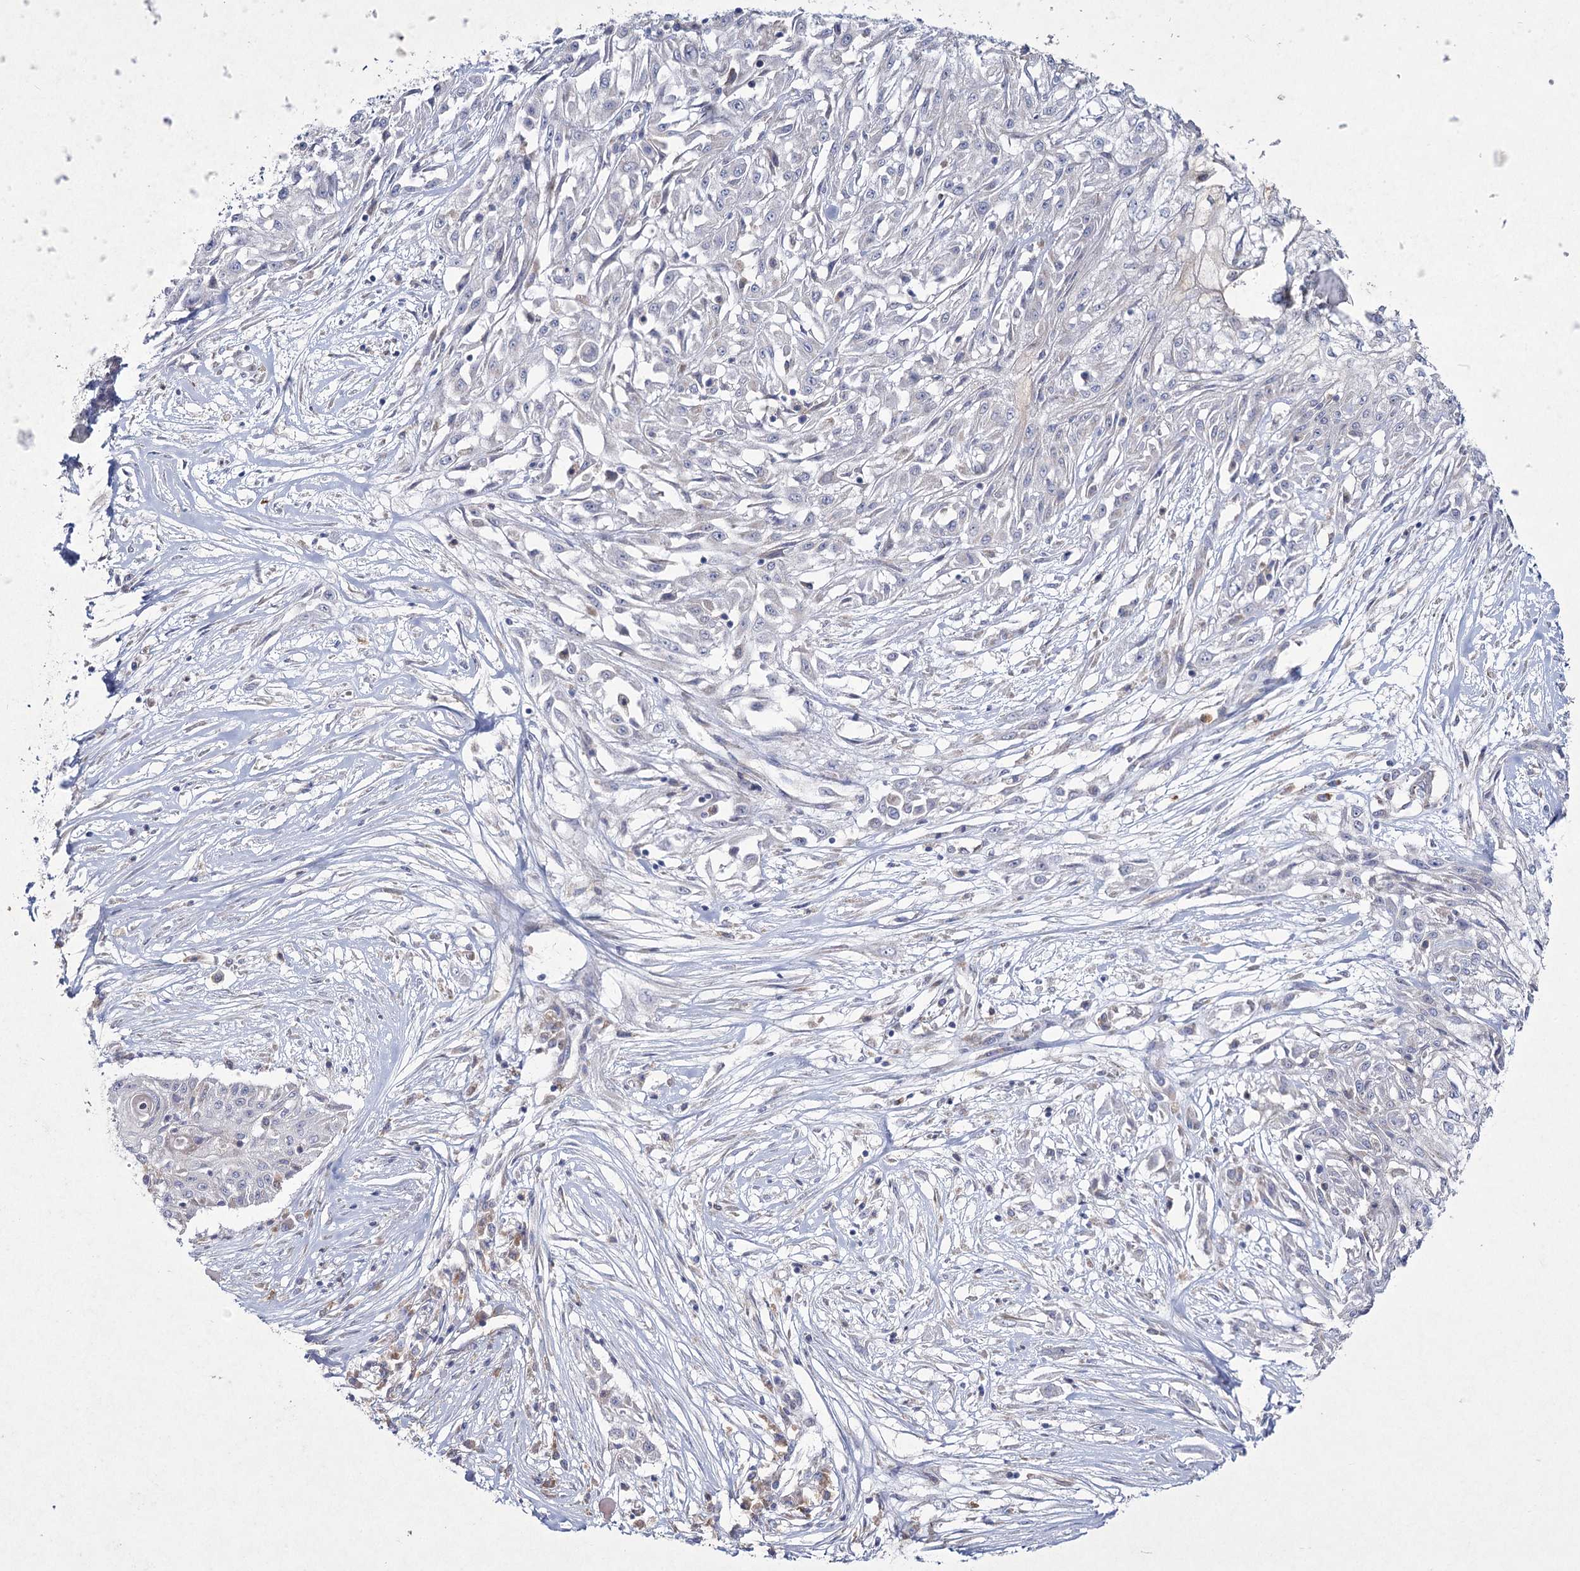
{"staining": {"intensity": "negative", "quantity": "none", "location": "none"}, "tissue": "skin cancer", "cell_type": "Tumor cells", "image_type": "cancer", "snomed": [{"axis": "morphology", "description": "Squamous cell carcinoma, NOS"}, {"axis": "morphology", "description": "Squamous cell carcinoma, metastatic, NOS"}, {"axis": "topography", "description": "Skin"}, {"axis": "topography", "description": "Lymph node"}], "caption": "Immunohistochemistry of human skin cancer (squamous cell carcinoma) shows no positivity in tumor cells.", "gene": "NIPAL4", "patient": {"sex": "male", "age": 75}}